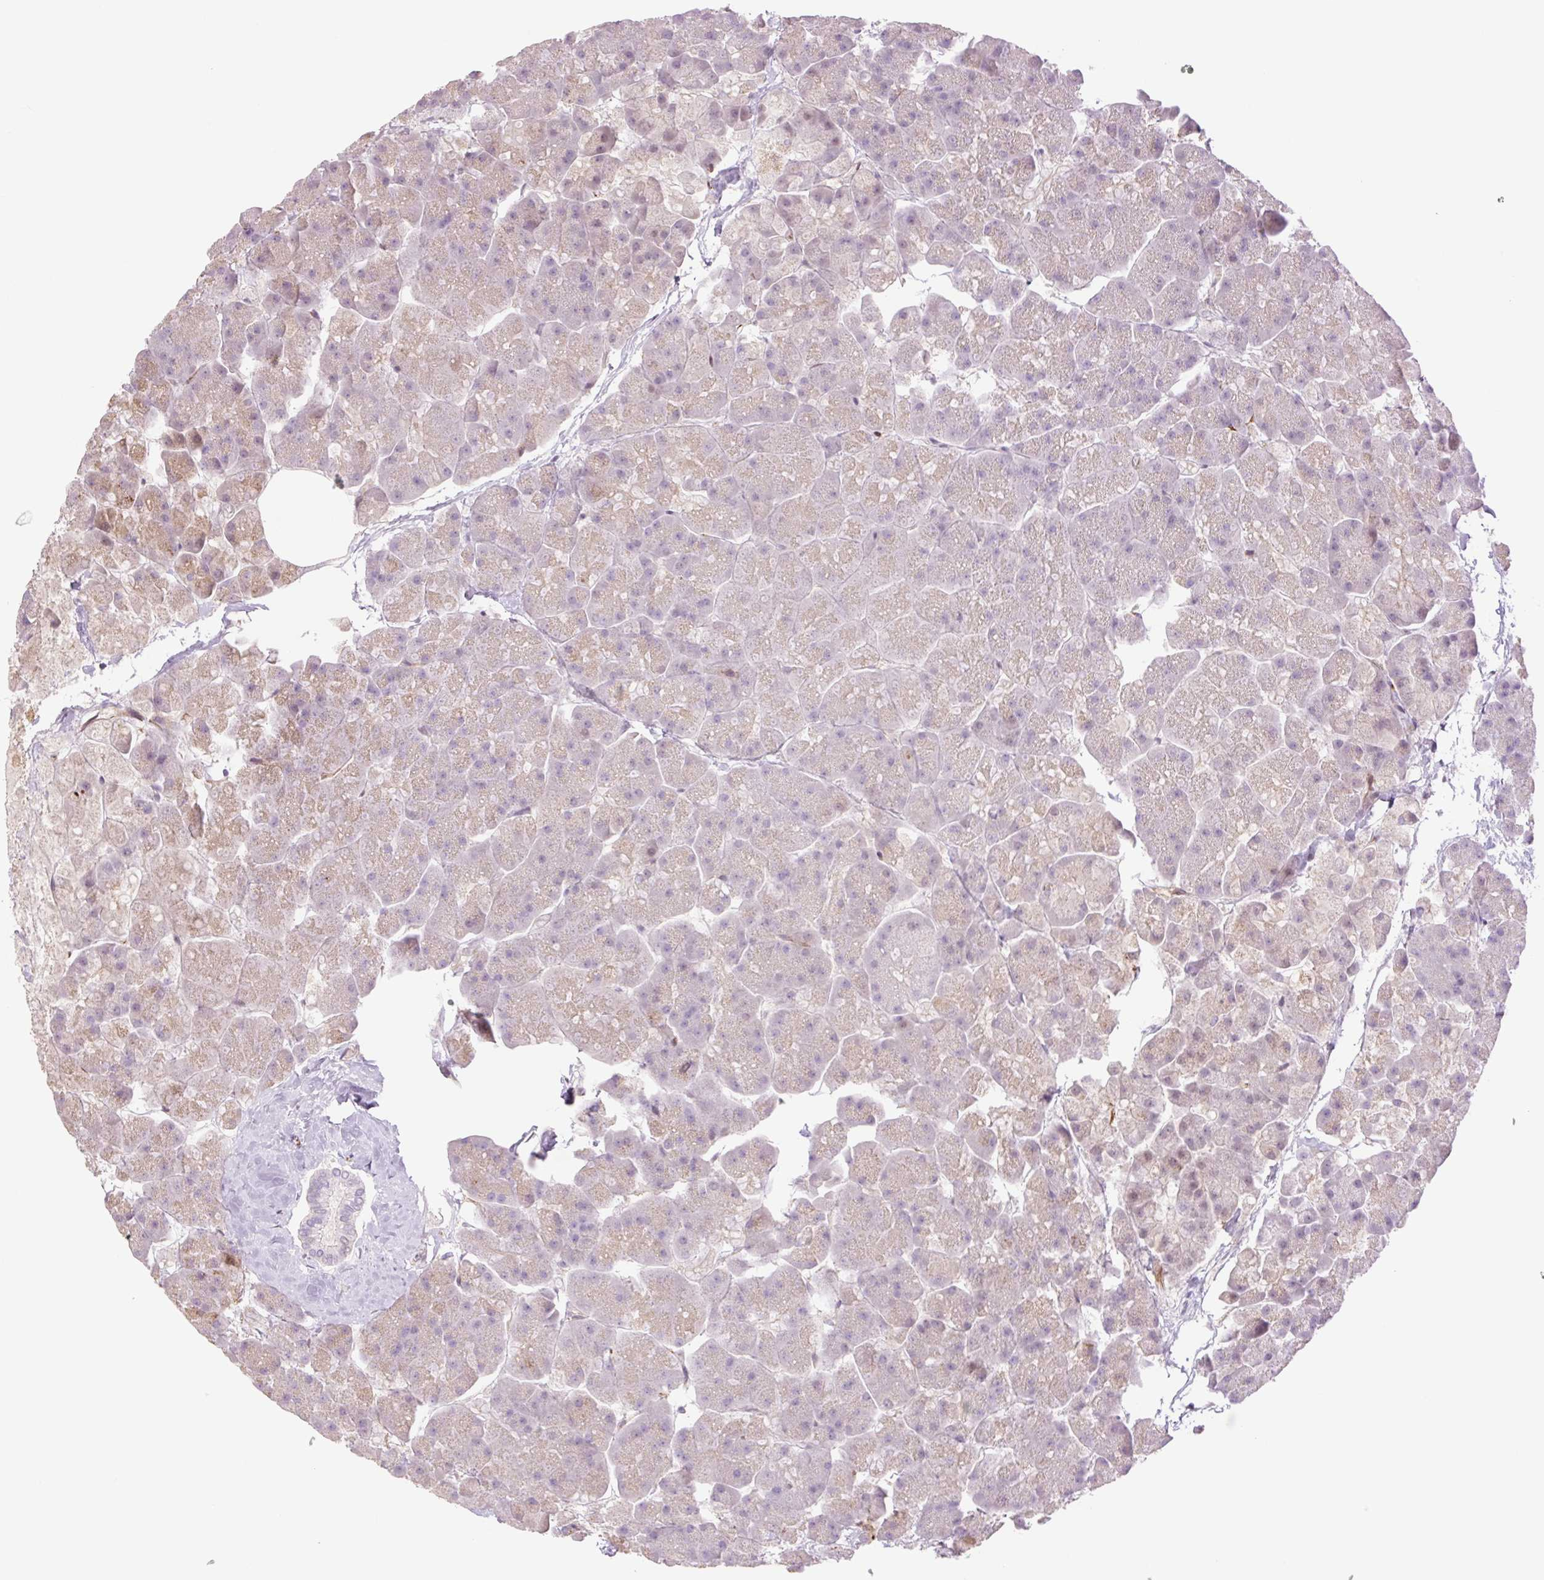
{"staining": {"intensity": "negative", "quantity": "none", "location": "none"}, "tissue": "pancreas", "cell_type": "Exocrine glandular cells", "image_type": "normal", "snomed": [{"axis": "morphology", "description": "Normal tissue, NOS"}, {"axis": "topography", "description": "Pancreas"}, {"axis": "topography", "description": "Peripheral nerve tissue"}], "caption": "Immunohistochemical staining of normal human pancreas displays no significant positivity in exocrine glandular cells.", "gene": "ZFYVE21", "patient": {"sex": "male", "age": 54}}